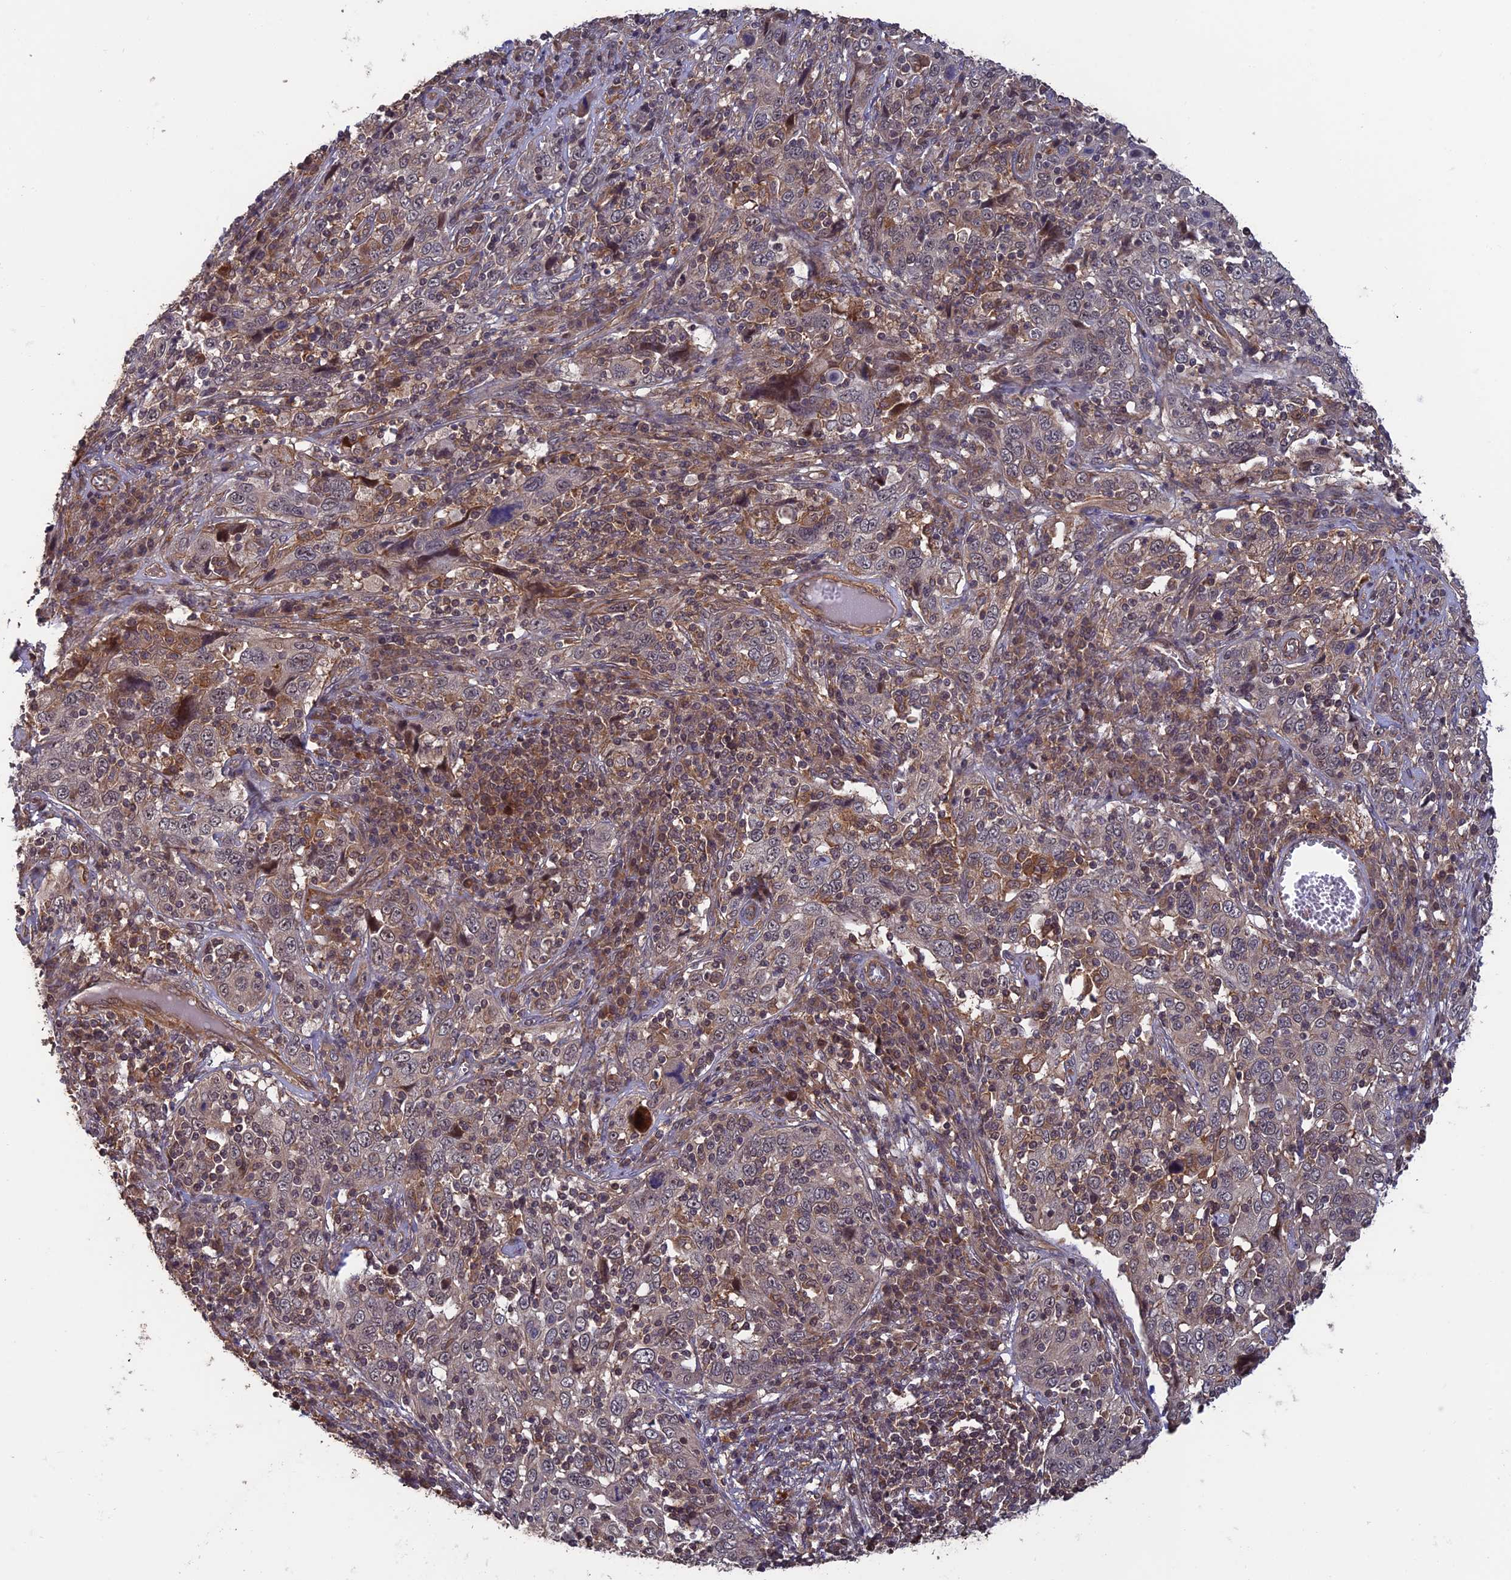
{"staining": {"intensity": "moderate", "quantity": "<25%", "location": "cytoplasmic/membranous"}, "tissue": "cervical cancer", "cell_type": "Tumor cells", "image_type": "cancer", "snomed": [{"axis": "morphology", "description": "Squamous cell carcinoma, NOS"}, {"axis": "topography", "description": "Cervix"}], "caption": "Immunohistochemical staining of cervical cancer (squamous cell carcinoma) reveals low levels of moderate cytoplasmic/membranous protein expression in about <25% of tumor cells. The staining was performed using DAB (3,3'-diaminobenzidine) to visualize the protein expression in brown, while the nuclei were stained in blue with hematoxylin (Magnification: 20x).", "gene": "LIN37", "patient": {"sex": "female", "age": 46}}